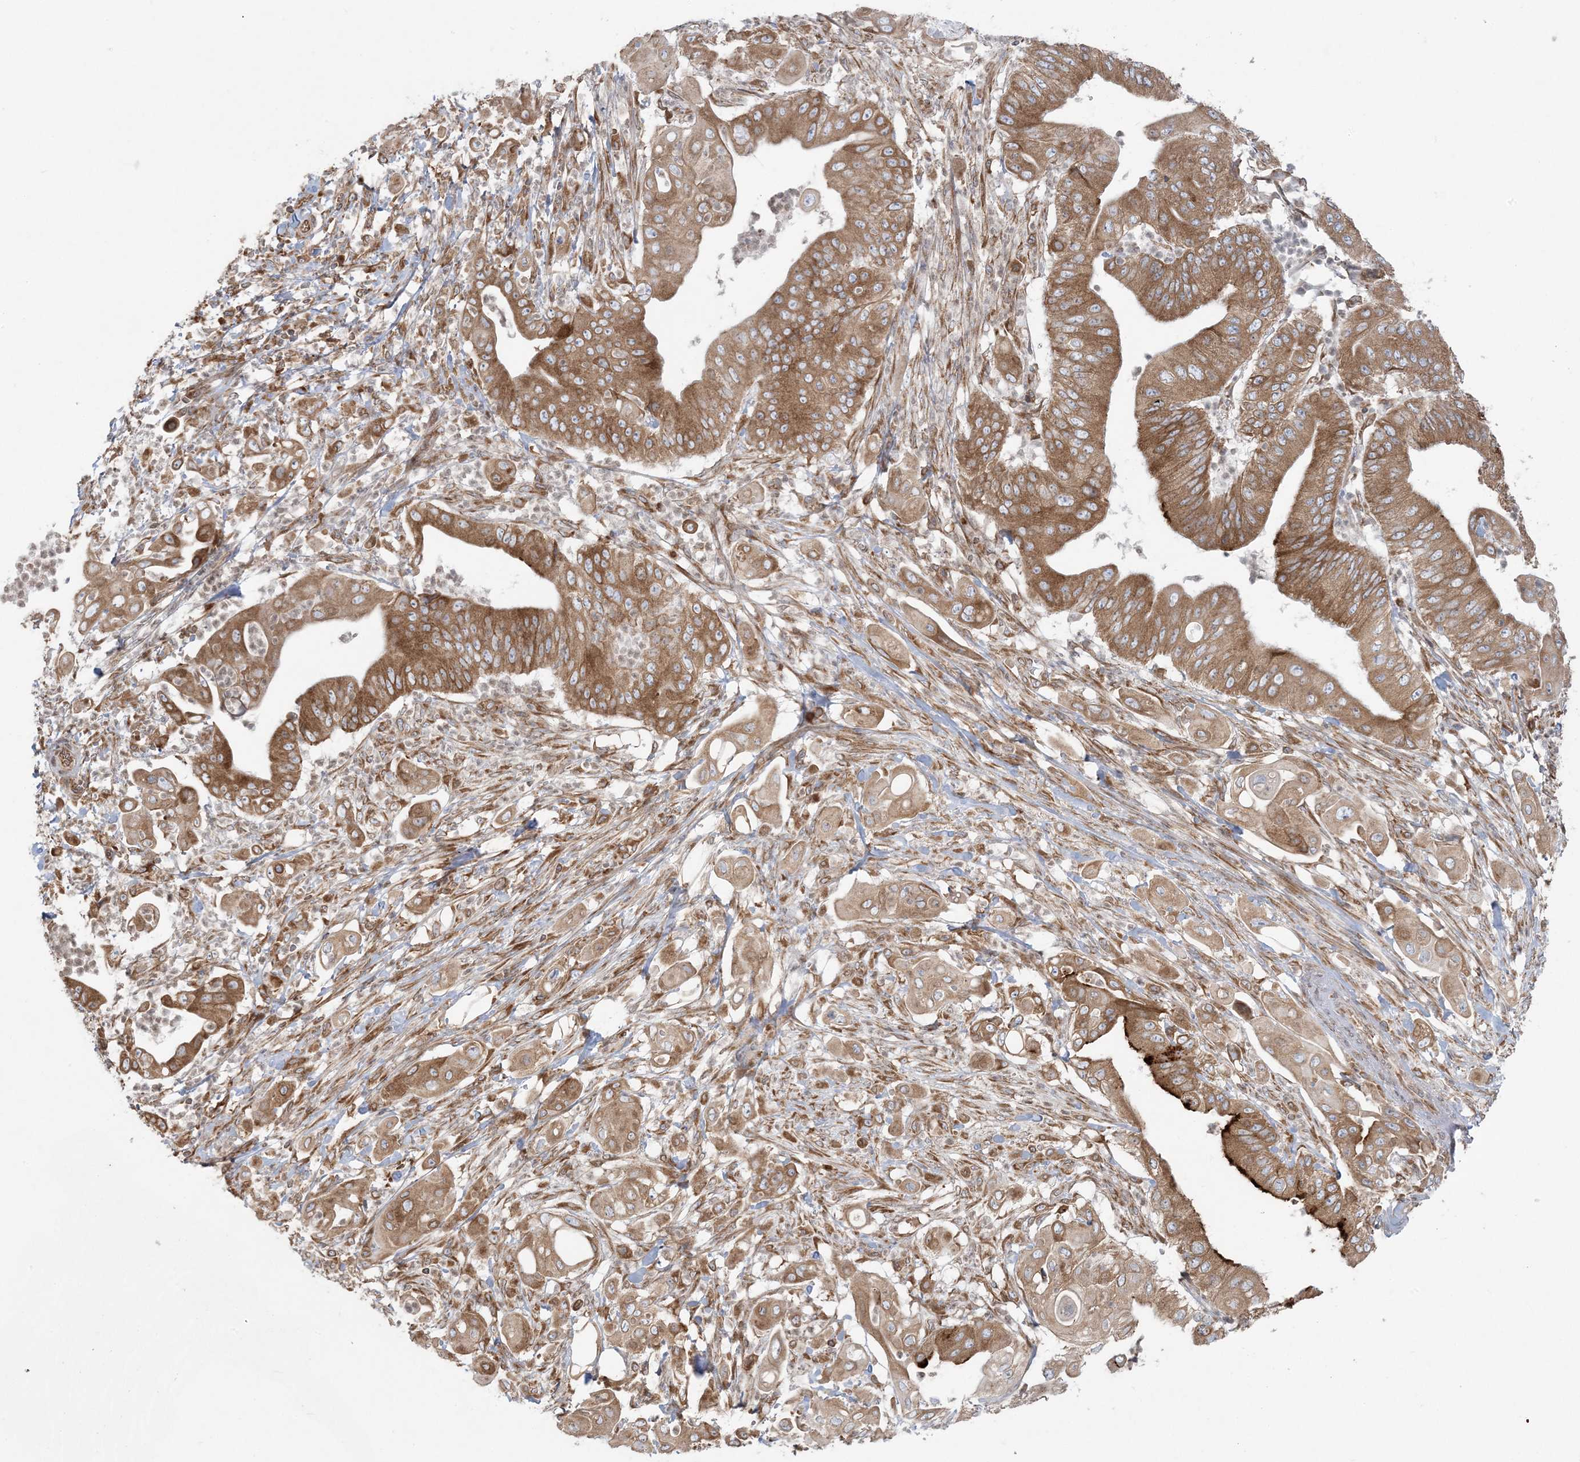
{"staining": {"intensity": "moderate", "quantity": ">75%", "location": "cytoplasmic/membranous"}, "tissue": "pancreatic cancer", "cell_type": "Tumor cells", "image_type": "cancer", "snomed": [{"axis": "morphology", "description": "Adenocarcinoma, NOS"}, {"axis": "topography", "description": "Pancreas"}], "caption": "Immunohistochemical staining of human pancreatic adenocarcinoma displays moderate cytoplasmic/membranous protein staining in about >75% of tumor cells. The protein of interest is shown in brown color, while the nuclei are stained blue.", "gene": "UBXN4", "patient": {"sex": "female", "age": 77}}